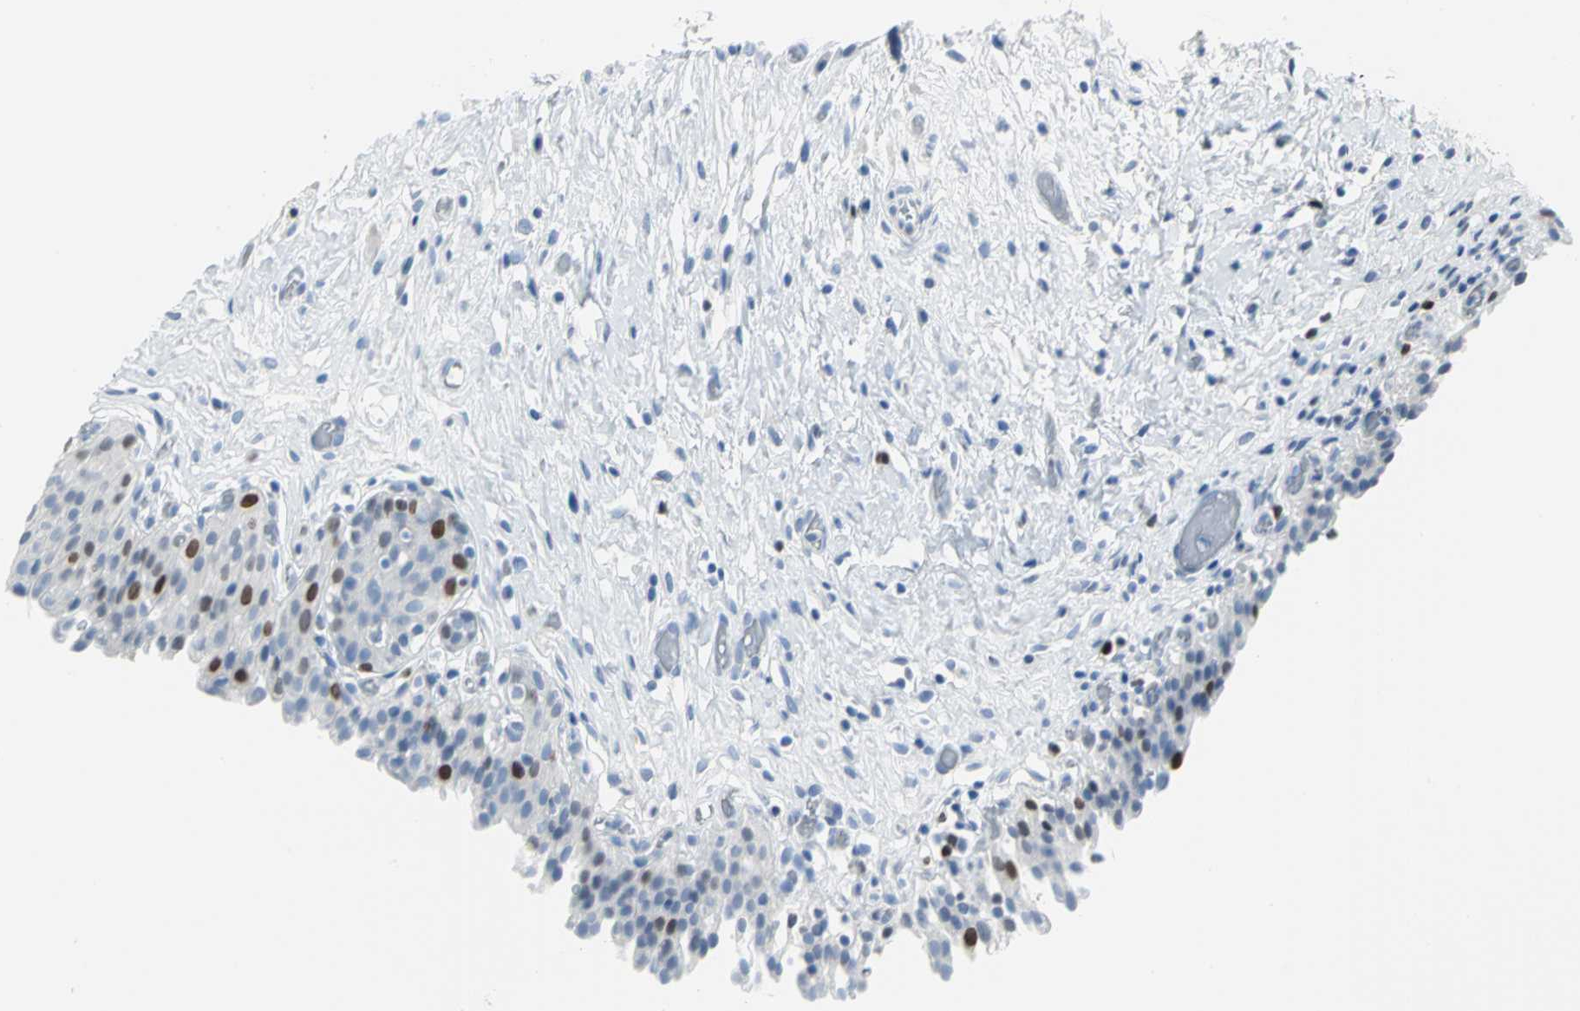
{"staining": {"intensity": "moderate", "quantity": "<25%", "location": "nuclear"}, "tissue": "urinary bladder", "cell_type": "Urothelial cells", "image_type": "normal", "snomed": [{"axis": "morphology", "description": "Normal tissue, NOS"}, {"axis": "topography", "description": "Urinary bladder"}], "caption": "A brown stain highlights moderate nuclear positivity of a protein in urothelial cells of unremarkable urinary bladder.", "gene": "MCM3", "patient": {"sex": "male", "age": 51}}